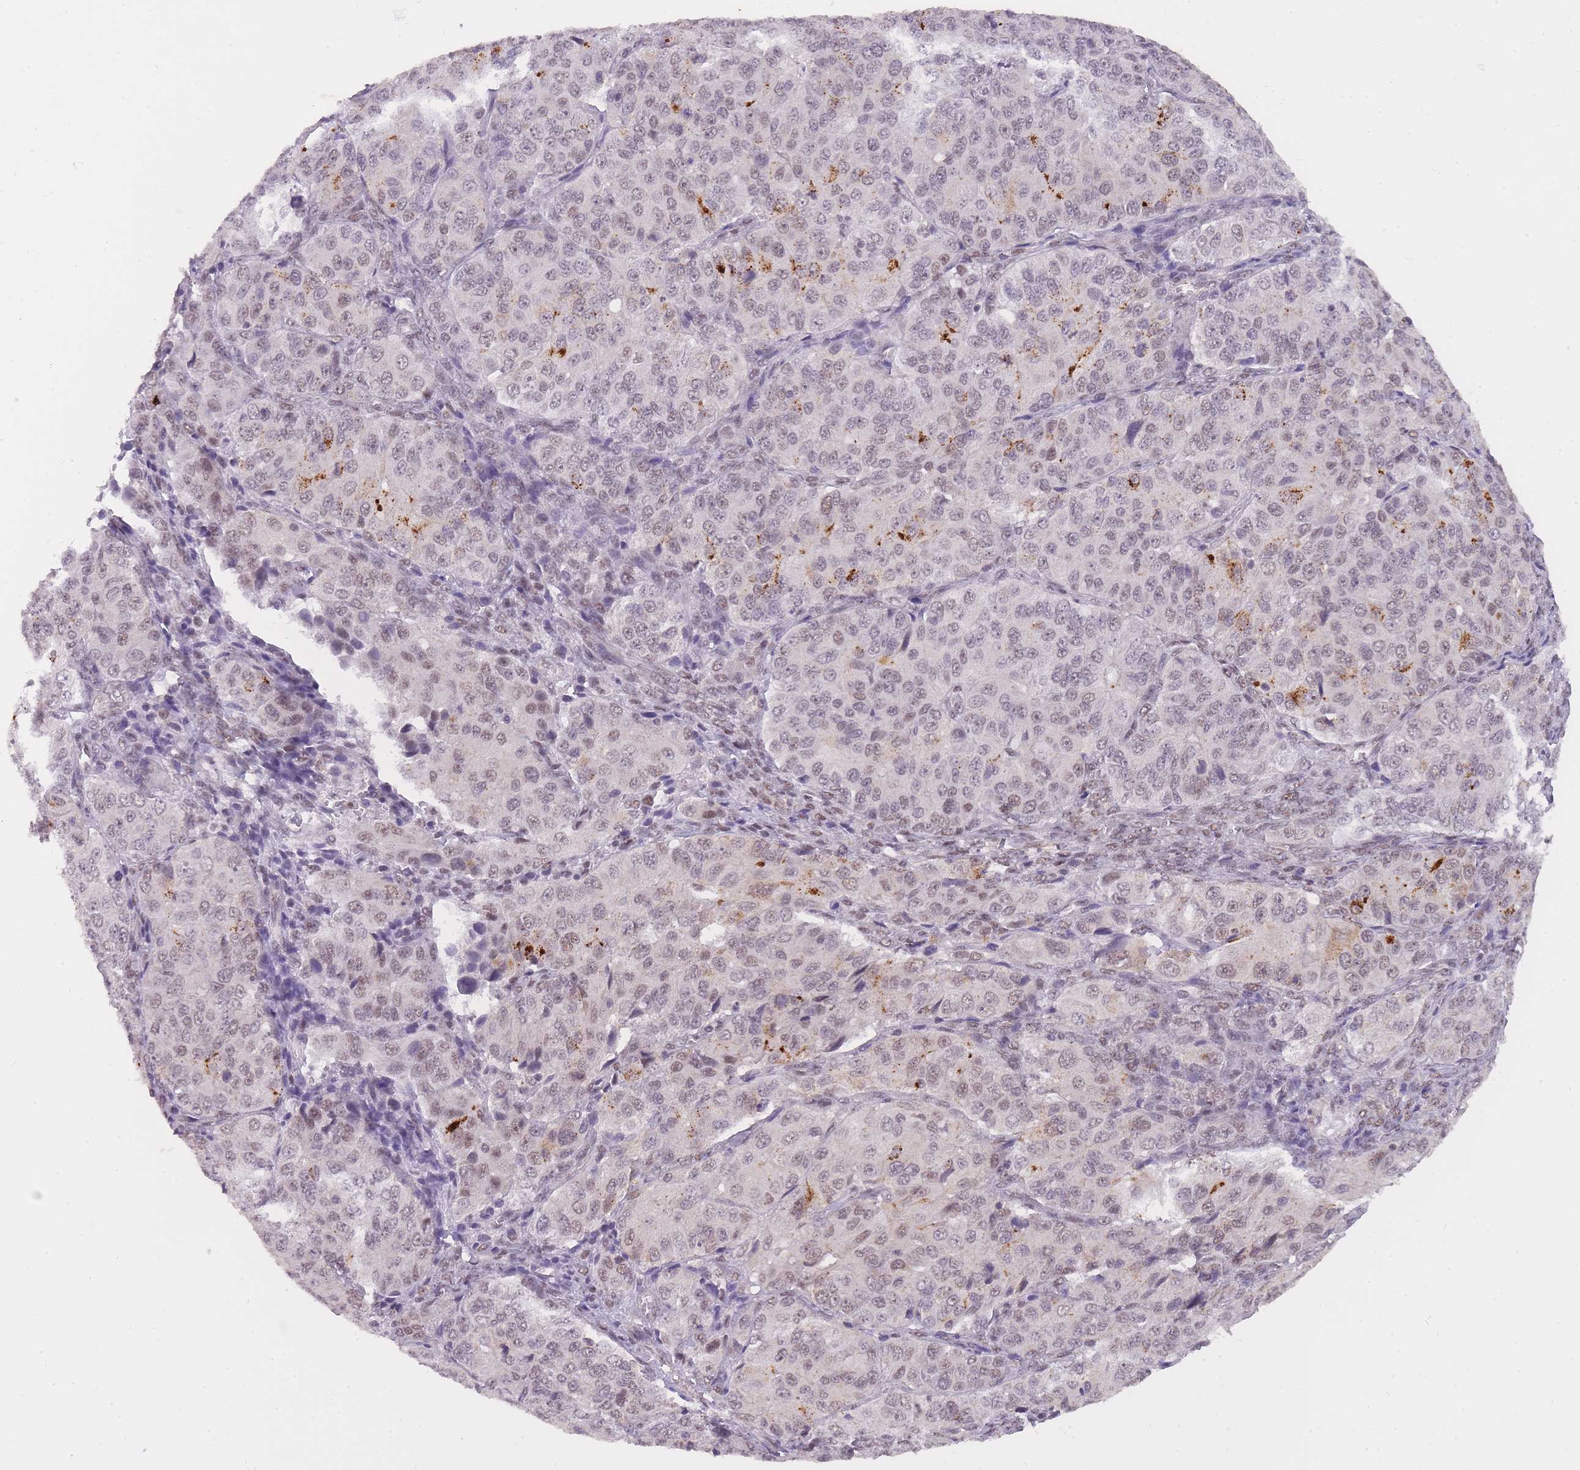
{"staining": {"intensity": "weak", "quantity": "25%-75%", "location": "nuclear"}, "tissue": "ovarian cancer", "cell_type": "Tumor cells", "image_type": "cancer", "snomed": [{"axis": "morphology", "description": "Carcinoma, endometroid"}, {"axis": "topography", "description": "Ovary"}], "caption": "A histopathology image of endometroid carcinoma (ovarian) stained for a protein displays weak nuclear brown staining in tumor cells. Immunohistochemistry (ihc) stains the protein of interest in brown and the nuclei are stained blue.", "gene": "TIGD1", "patient": {"sex": "female", "age": 51}}